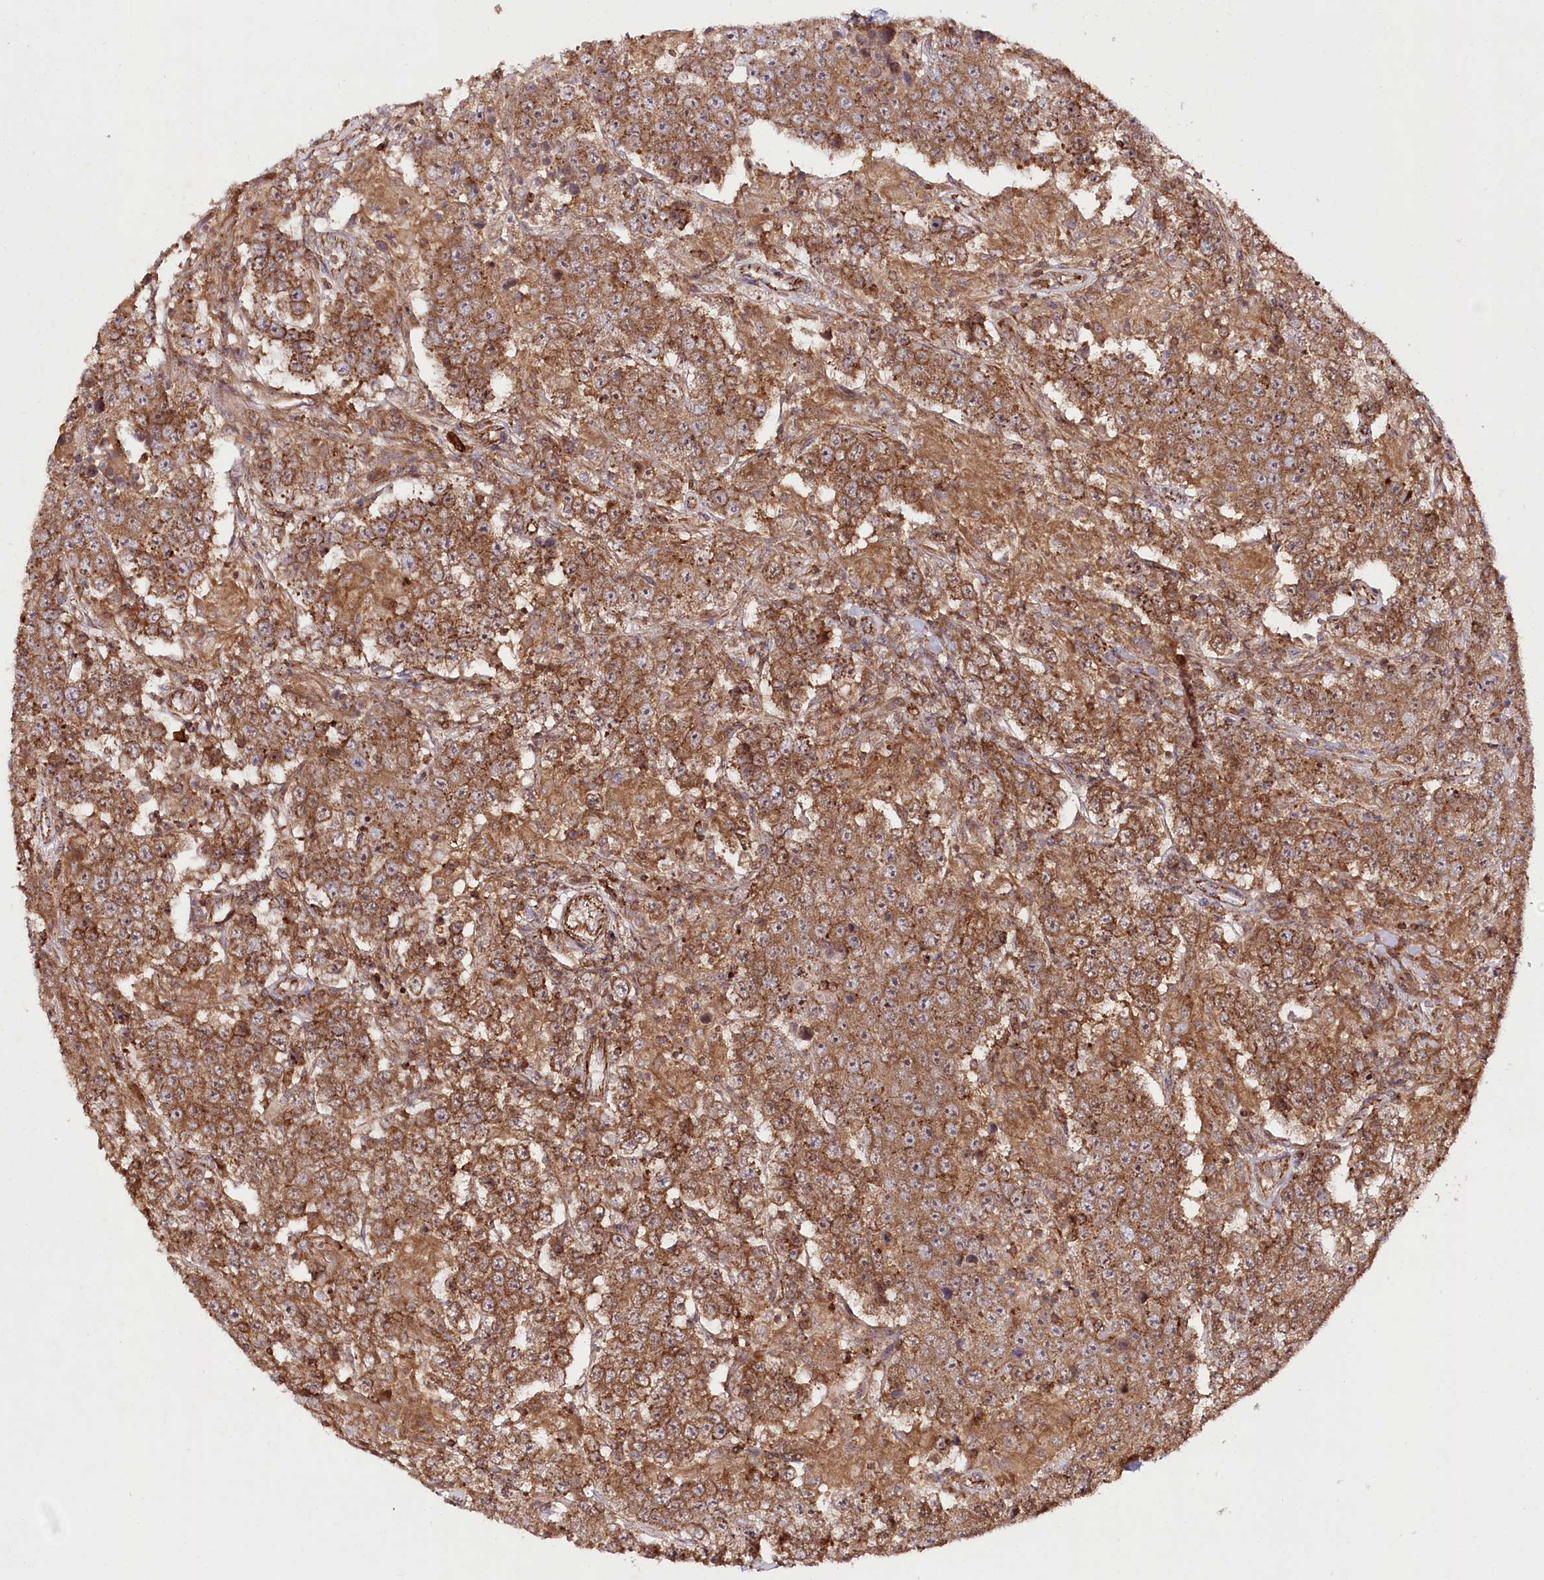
{"staining": {"intensity": "strong", "quantity": ">75%", "location": "cytoplasmic/membranous"}, "tissue": "testis cancer", "cell_type": "Tumor cells", "image_type": "cancer", "snomed": [{"axis": "morphology", "description": "Normal tissue, NOS"}, {"axis": "morphology", "description": "Urothelial carcinoma, High grade"}, {"axis": "morphology", "description": "Seminoma, NOS"}, {"axis": "morphology", "description": "Carcinoma, Embryonal, NOS"}, {"axis": "topography", "description": "Urinary bladder"}, {"axis": "topography", "description": "Testis"}], "caption": "Immunohistochemistry histopathology image of neoplastic tissue: human seminoma (testis) stained using immunohistochemistry reveals high levels of strong protein expression localized specifically in the cytoplasmic/membranous of tumor cells, appearing as a cytoplasmic/membranous brown color.", "gene": "DHX29", "patient": {"sex": "male", "age": 41}}